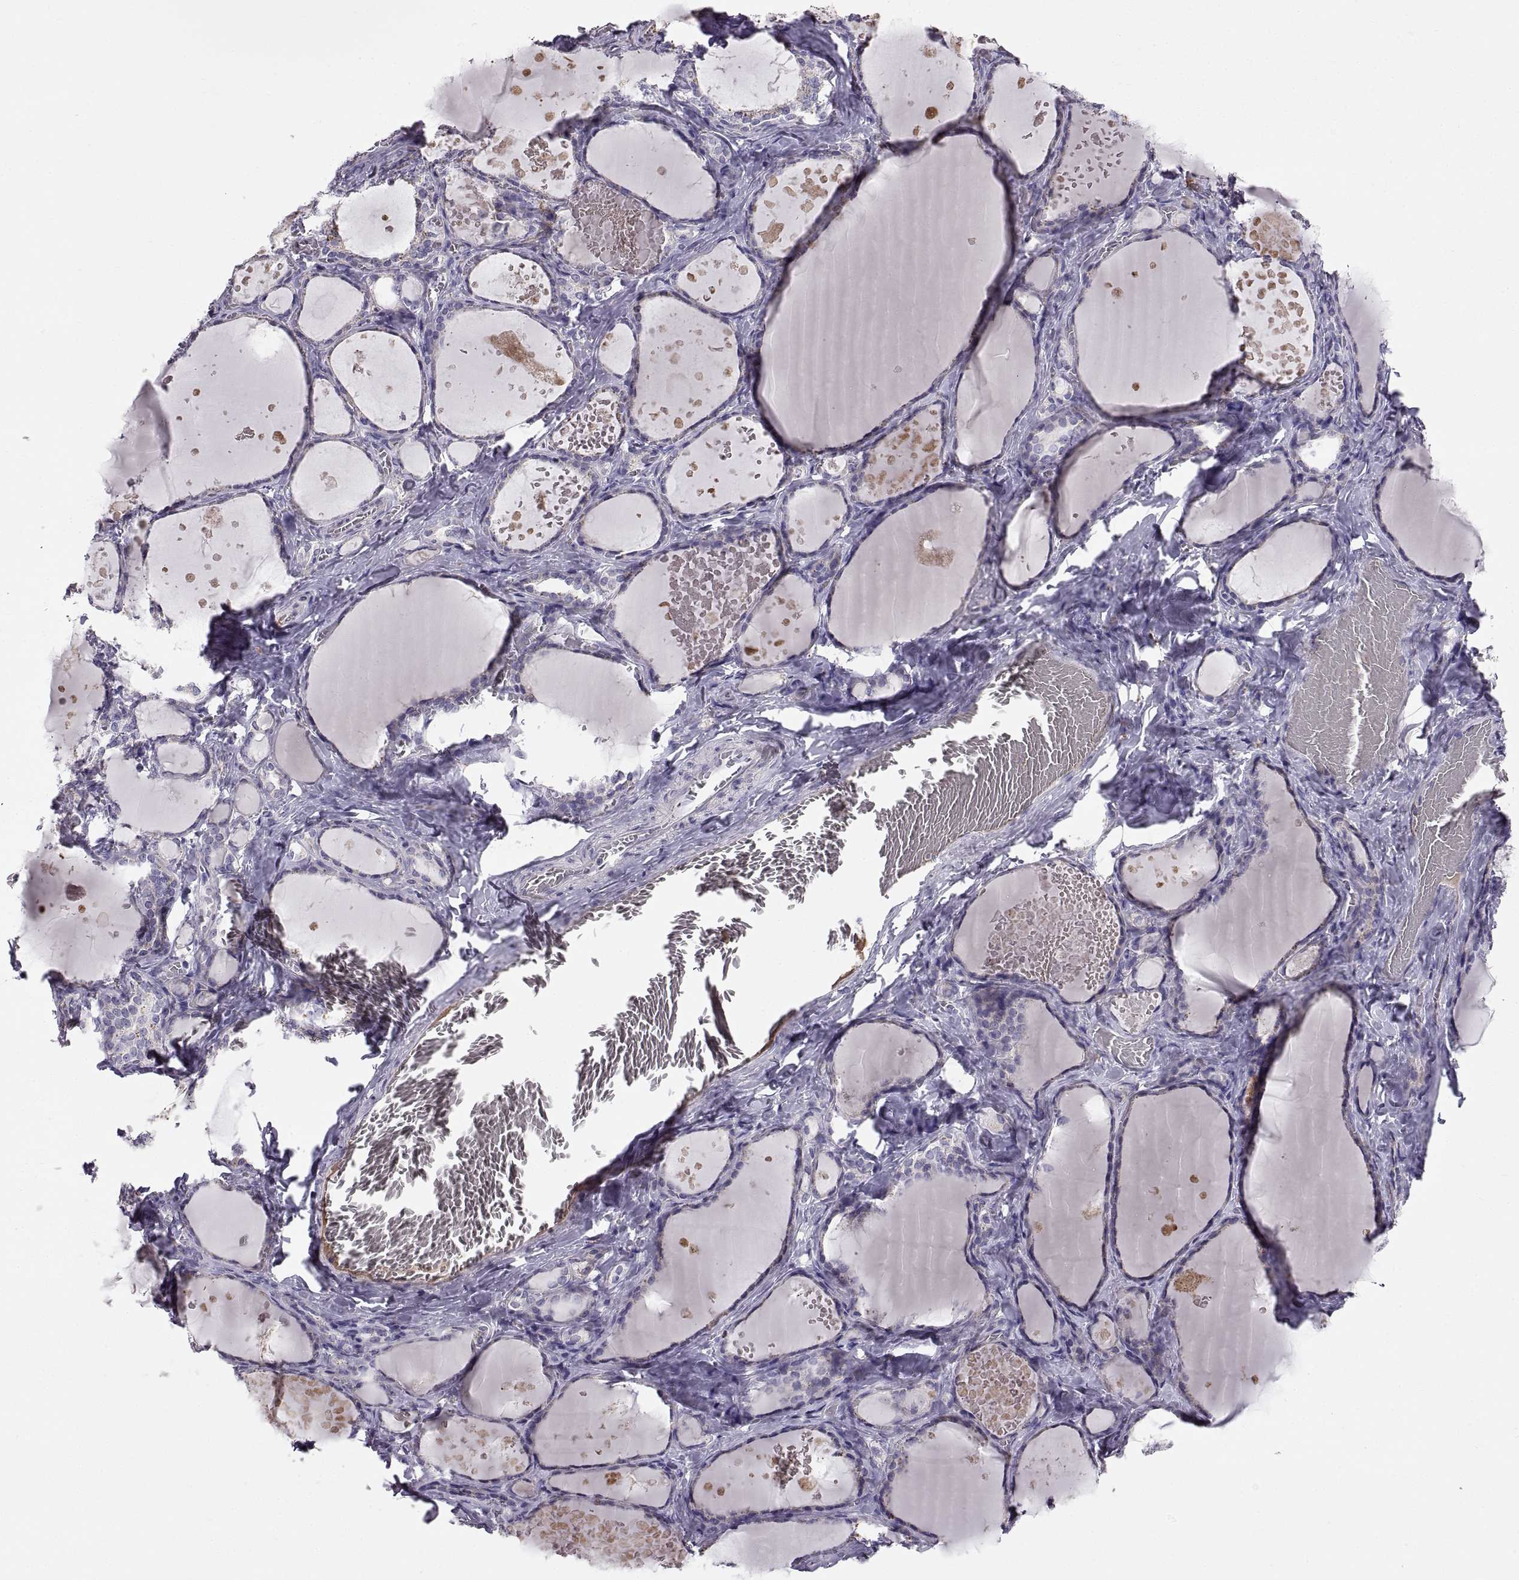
{"staining": {"intensity": "negative", "quantity": "none", "location": "none"}, "tissue": "thyroid gland", "cell_type": "Glandular cells", "image_type": "normal", "snomed": [{"axis": "morphology", "description": "Normal tissue, NOS"}, {"axis": "topography", "description": "Thyroid gland"}], "caption": "Immunohistochemistry of normal thyroid gland demonstrates no positivity in glandular cells. (DAB immunohistochemistry visualized using brightfield microscopy, high magnification).", "gene": "ADAM32", "patient": {"sex": "female", "age": 56}}